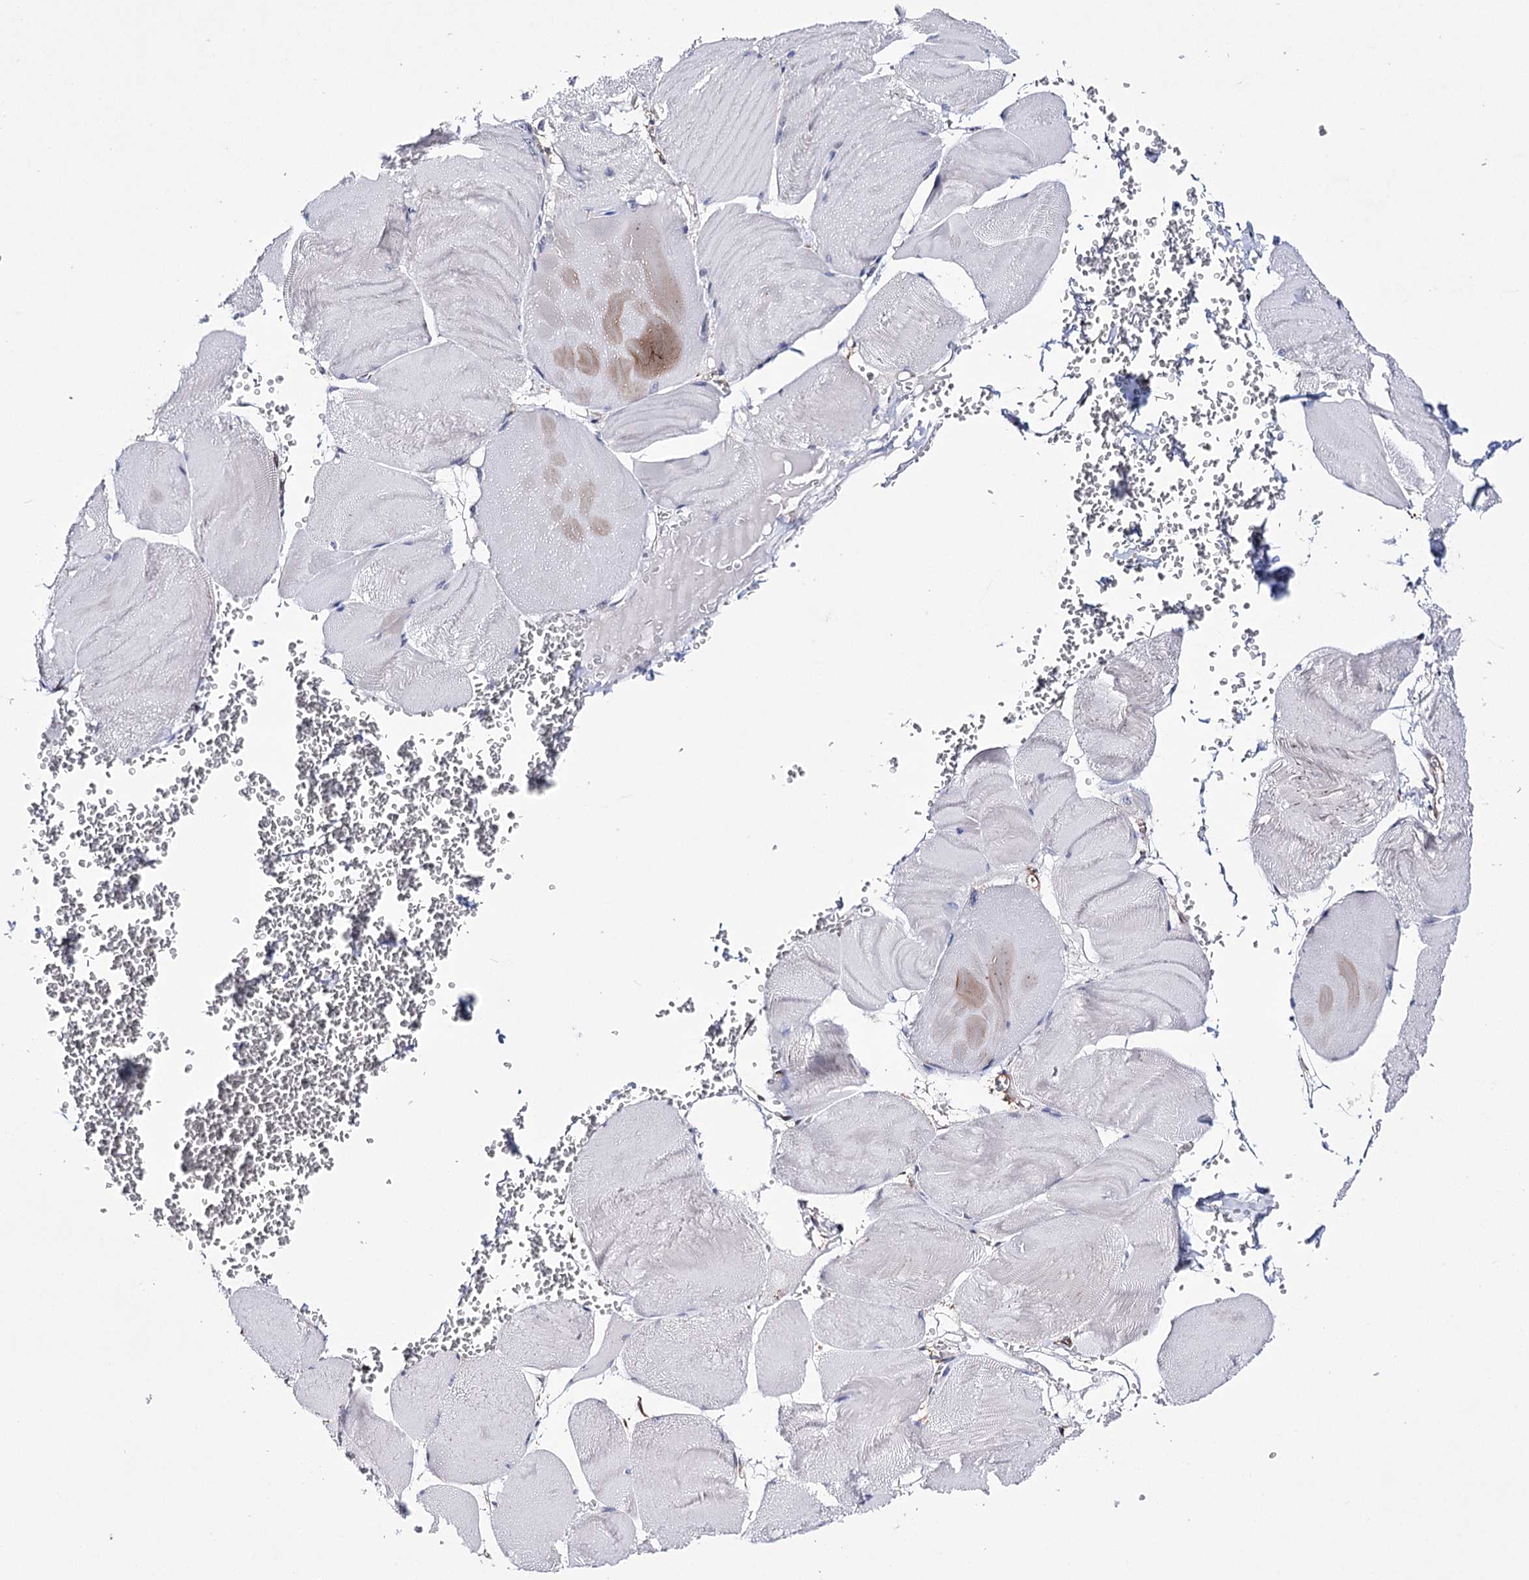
{"staining": {"intensity": "negative", "quantity": "none", "location": "none"}, "tissue": "skeletal muscle", "cell_type": "Myocytes", "image_type": "normal", "snomed": [{"axis": "morphology", "description": "Normal tissue, NOS"}, {"axis": "morphology", "description": "Basal cell carcinoma"}, {"axis": "topography", "description": "Skeletal muscle"}], "caption": "IHC micrograph of benign skeletal muscle: skeletal muscle stained with DAB displays no significant protein expression in myocytes. (Stains: DAB (3,3'-diaminobenzidine) immunohistochemistry with hematoxylin counter stain, Microscopy: brightfield microscopy at high magnification).", "gene": "PTER", "patient": {"sex": "female", "age": 64}}